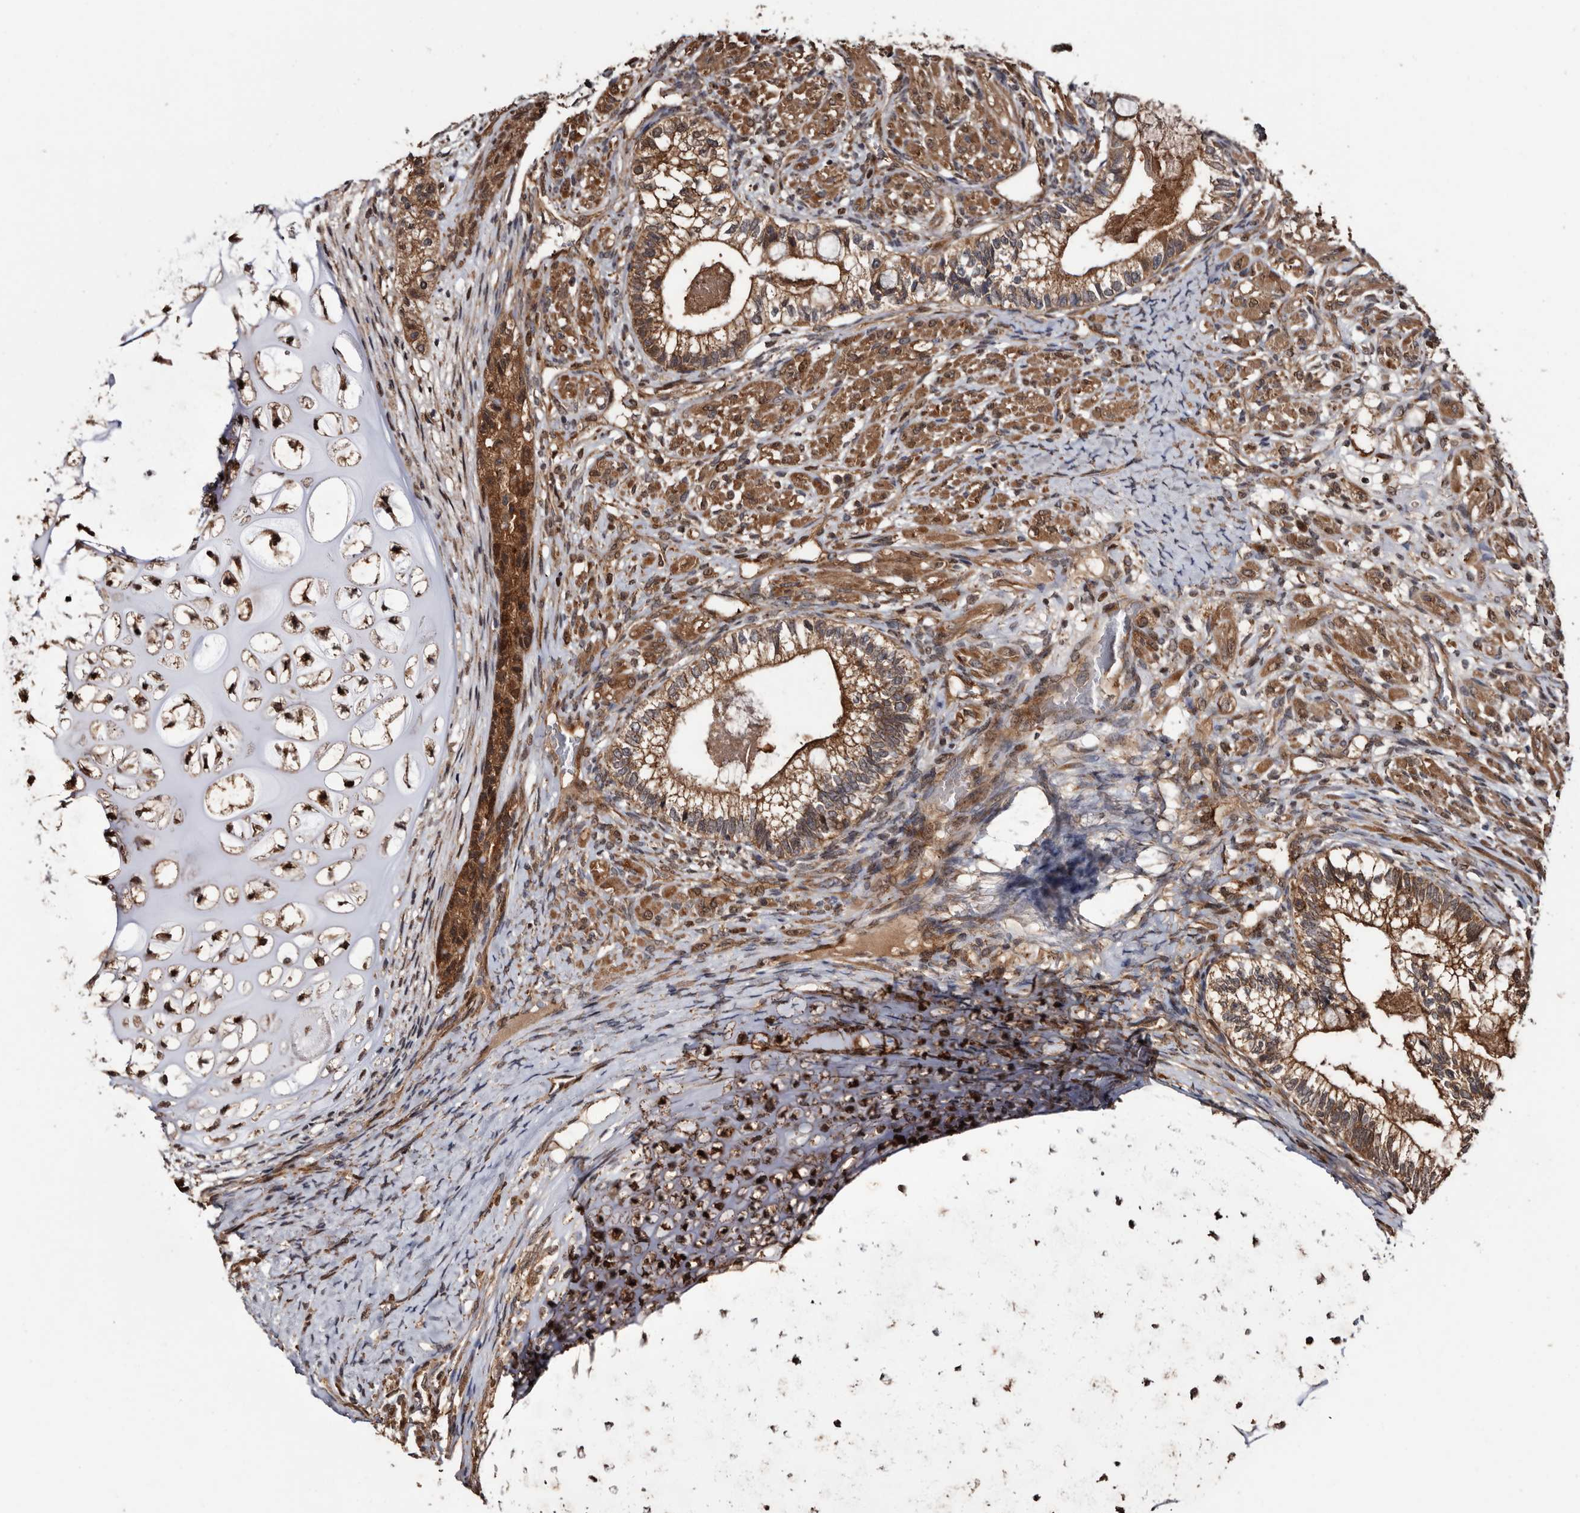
{"staining": {"intensity": "strong", "quantity": ">75%", "location": "cytoplasmic/membranous"}, "tissue": "testis cancer", "cell_type": "Tumor cells", "image_type": "cancer", "snomed": [{"axis": "morphology", "description": "Seminoma, NOS"}, {"axis": "morphology", "description": "Carcinoma, Embryonal, NOS"}, {"axis": "topography", "description": "Testis"}], "caption": "This image demonstrates immunohistochemistry (IHC) staining of human testis cancer, with high strong cytoplasmic/membranous expression in about >75% of tumor cells.", "gene": "TTI2", "patient": {"sex": "male", "age": 28}}